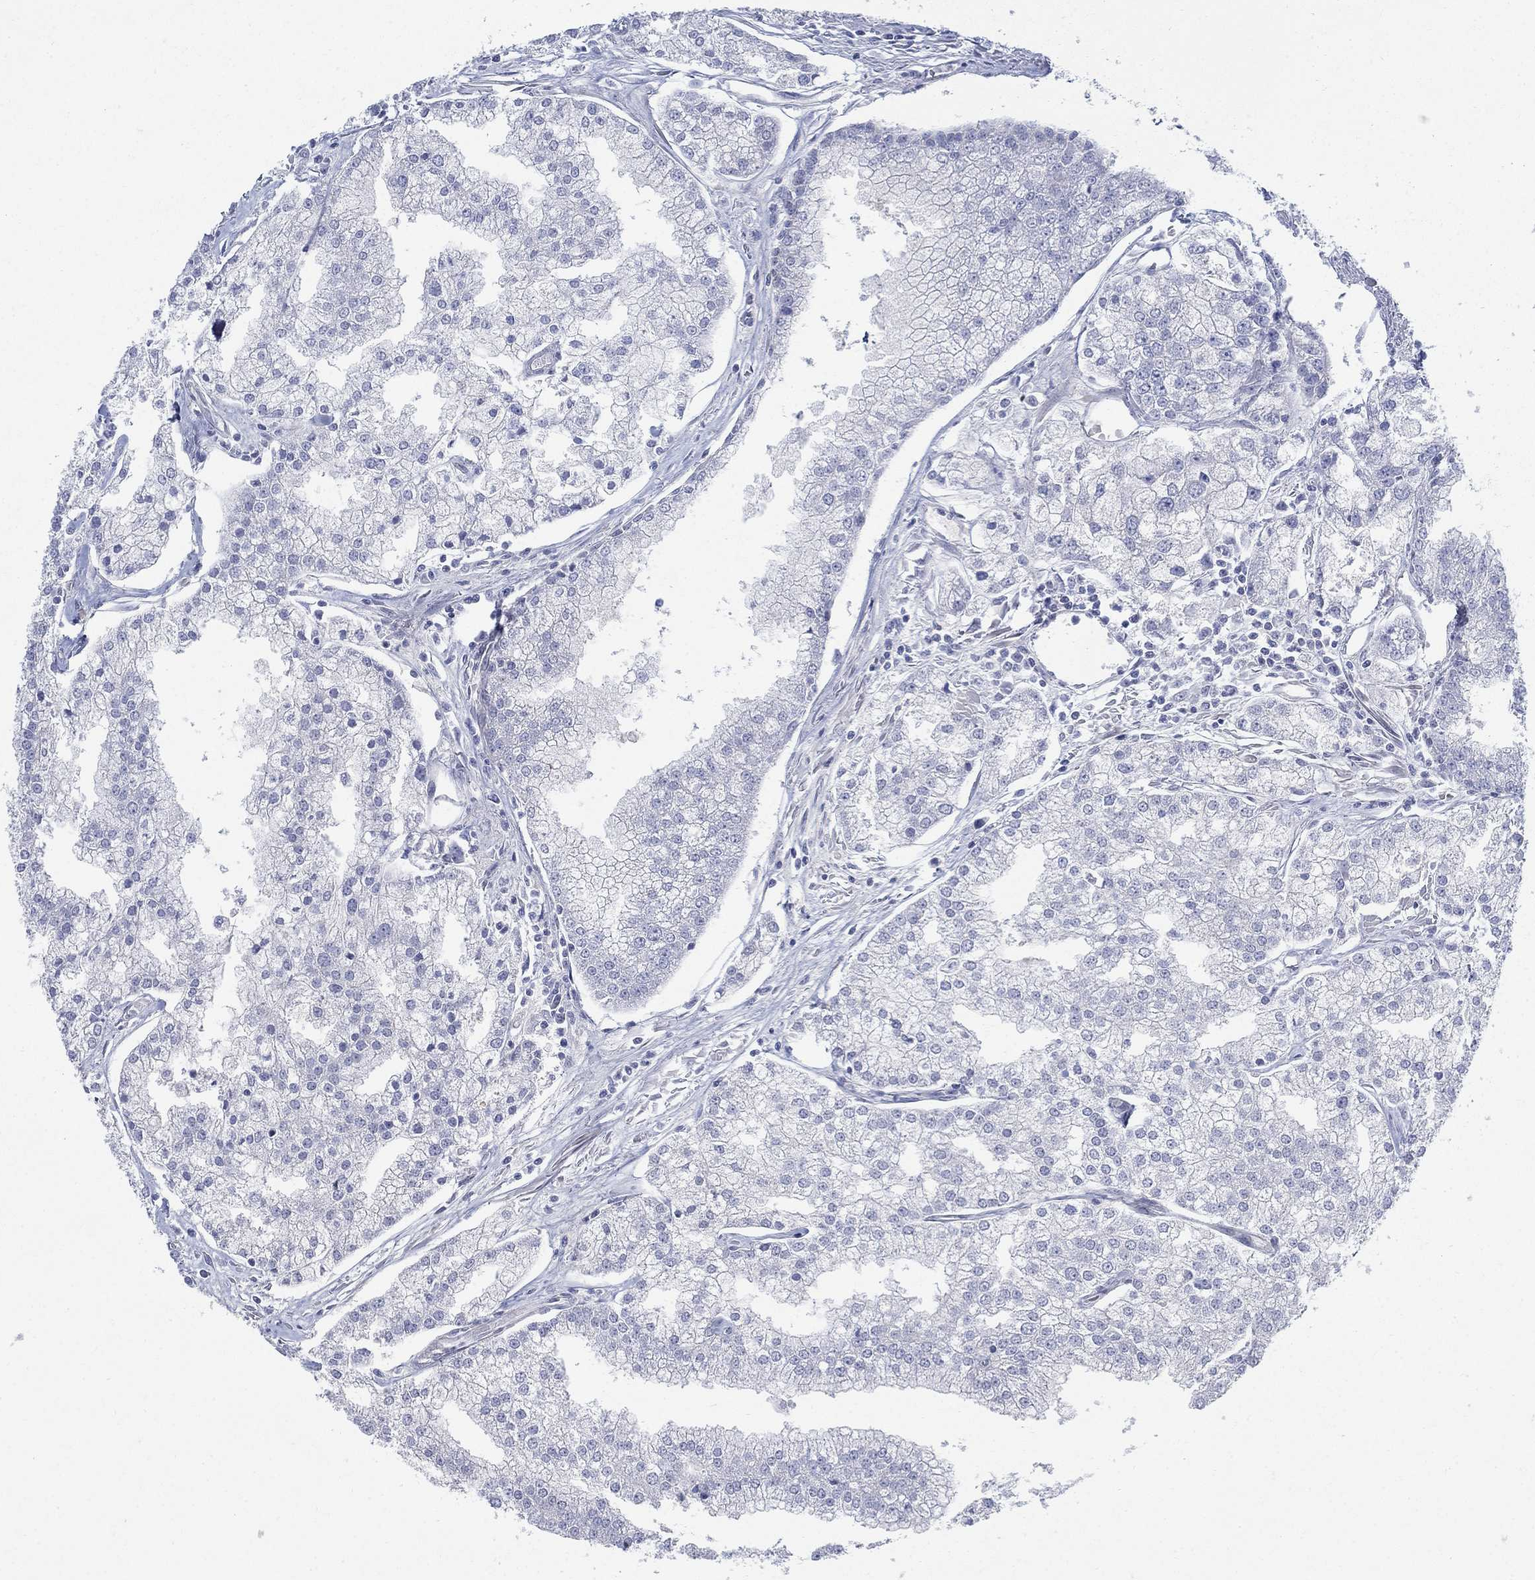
{"staining": {"intensity": "negative", "quantity": "none", "location": "none"}, "tissue": "prostate cancer", "cell_type": "Tumor cells", "image_type": "cancer", "snomed": [{"axis": "morphology", "description": "Adenocarcinoma, NOS"}, {"axis": "topography", "description": "Prostate"}], "caption": "An image of prostate cancer (adenocarcinoma) stained for a protein reveals no brown staining in tumor cells. Nuclei are stained in blue.", "gene": "DNER", "patient": {"sex": "male", "age": 70}}